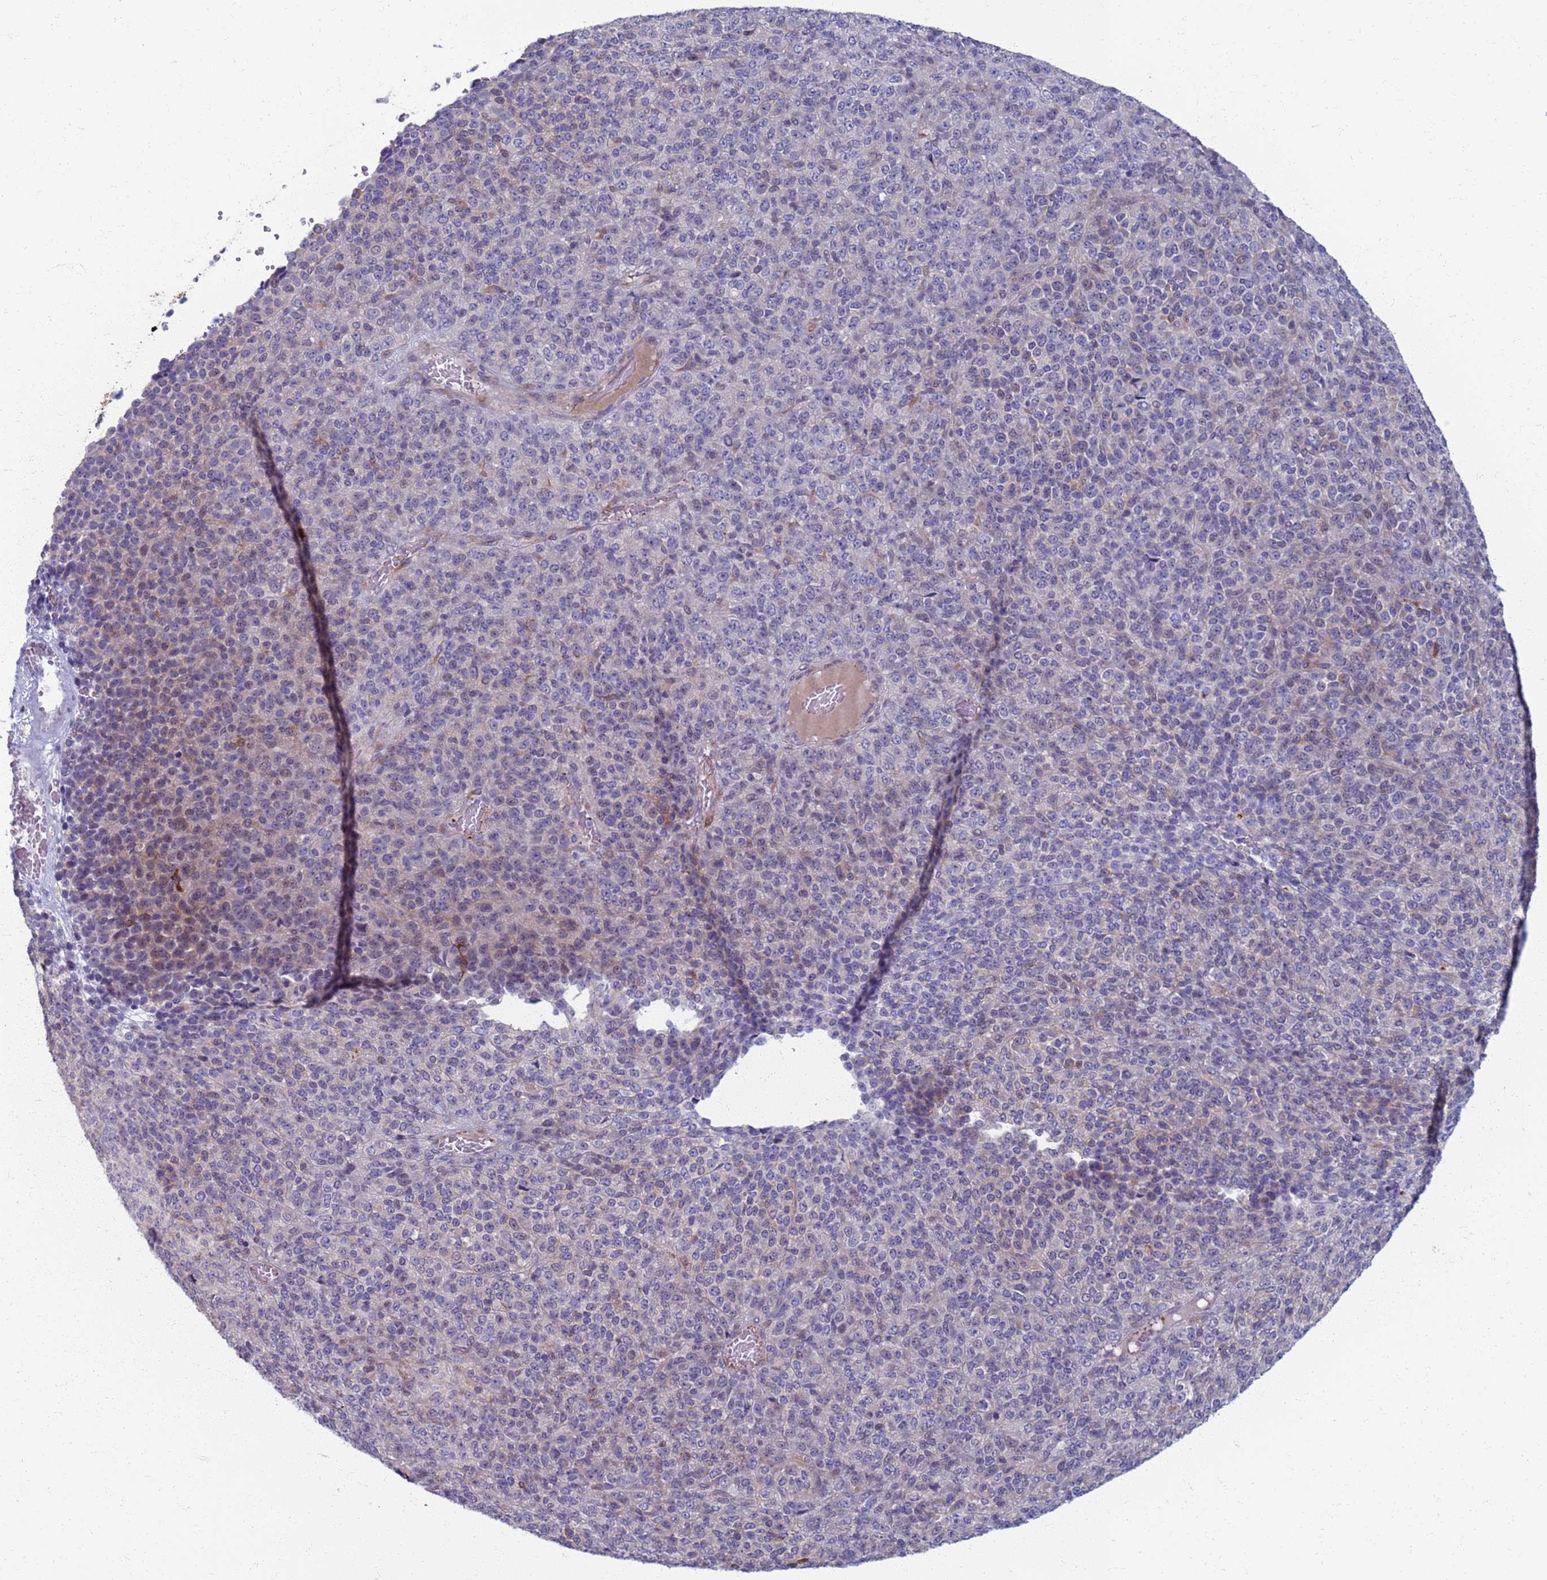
{"staining": {"intensity": "weak", "quantity": "<25%", "location": "cytoplasmic/membranous,nuclear"}, "tissue": "melanoma", "cell_type": "Tumor cells", "image_type": "cancer", "snomed": [{"axis": "morphology", "description": "Malignant melanoma, Metastatic site"}, {"axis": "topography", "description": "Brain"}], "caption": "The histopathology image exhibits no staining of tumor cells in malignant melanoma (metastatic site).", "gene": "CLCA2", "patient": {"sex": "female", "age": 56}}